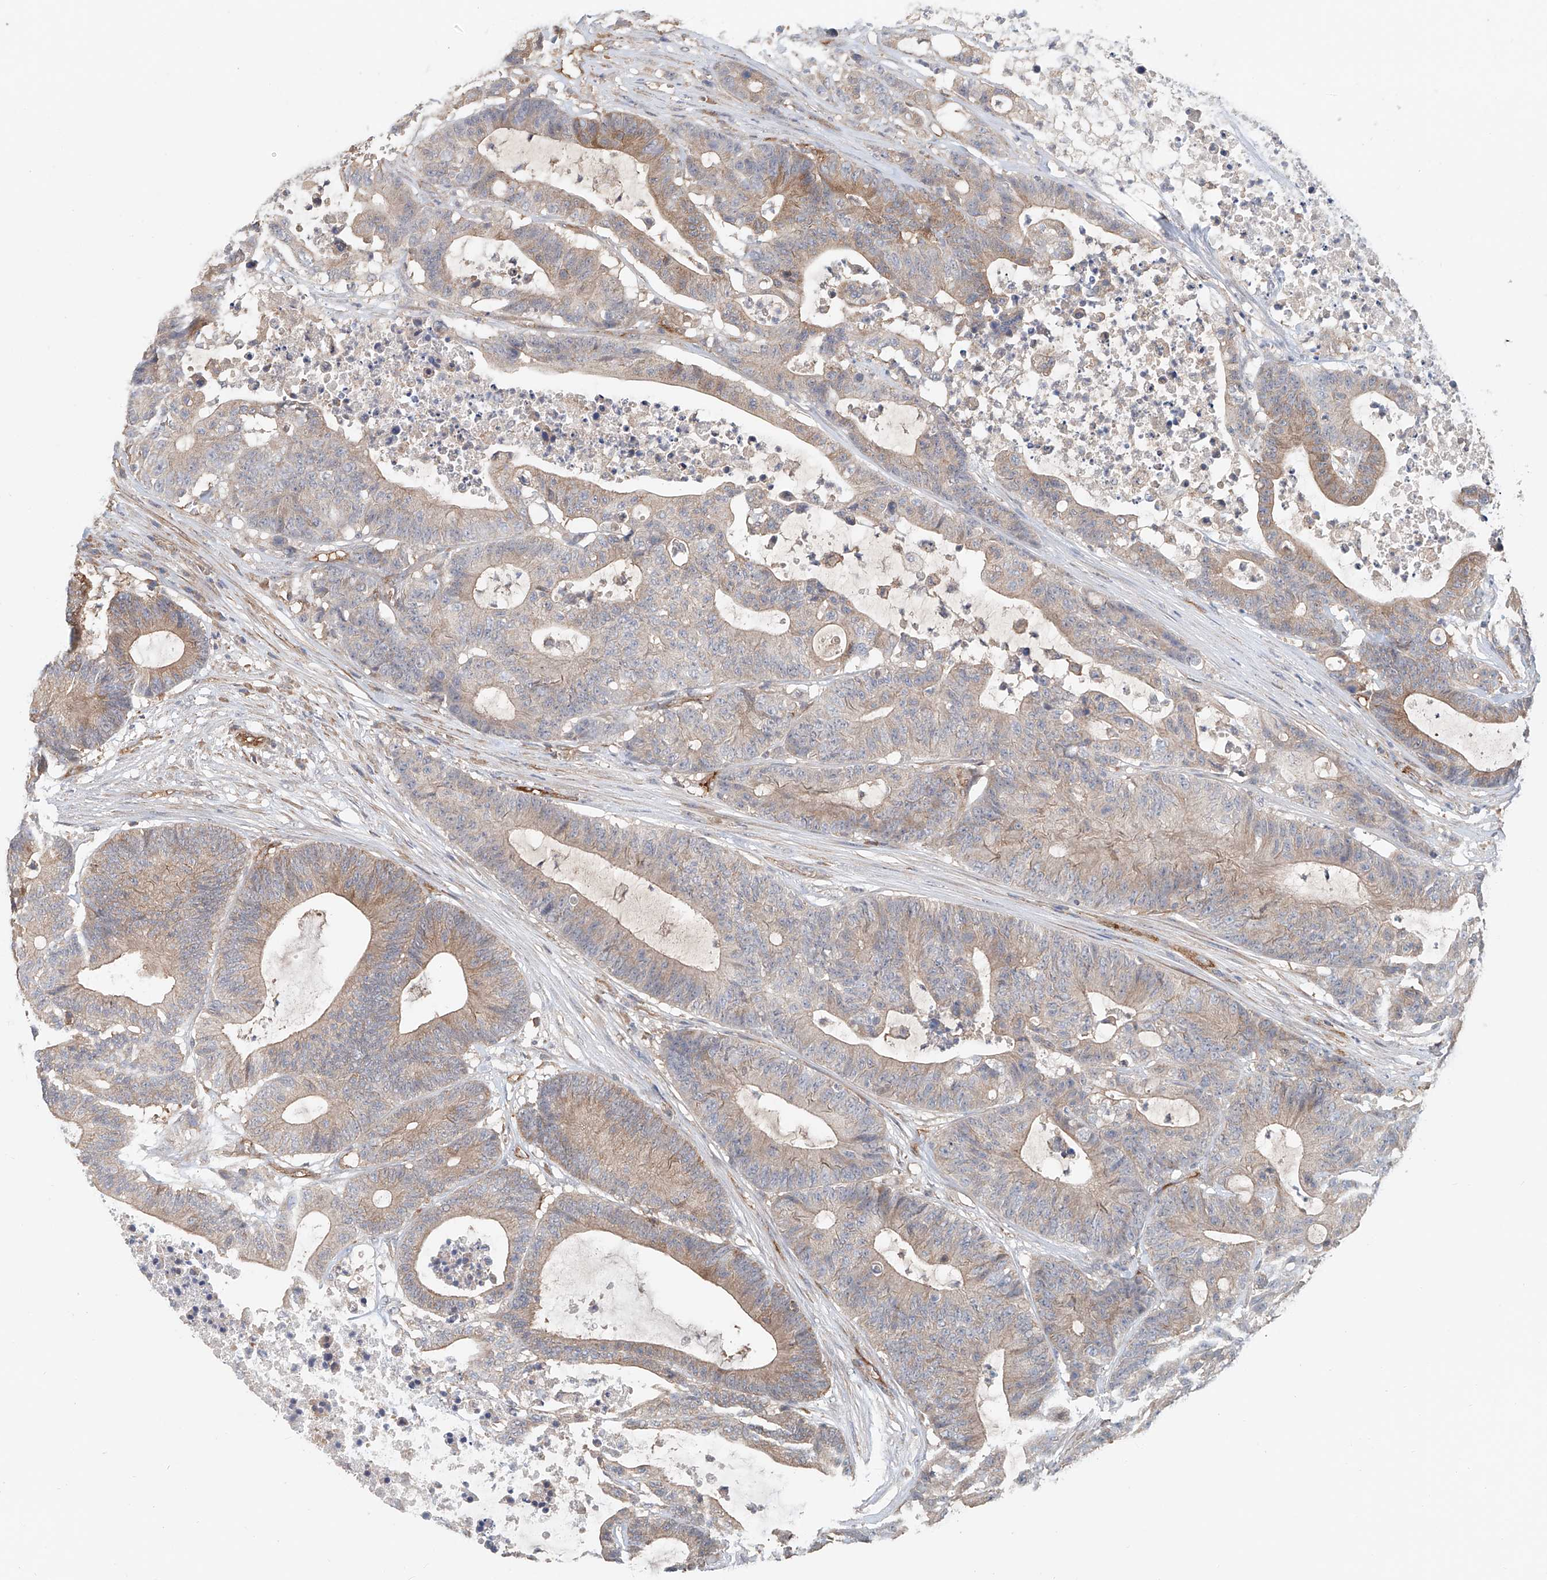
{"staining": {"intensity": "moderate", "quantity": "<25%", "location": "cytoplasmic/membranous"}, "tissue": "colorectal cancer", "cell_type": "Tumor cells", "image_type": "cancer", "snomed": [{"axis": "morphology", "description": "Adenocarcinoma, NOS"}, {"axis": "topography", "description": "Colon"}], "caption": "About <25% of tumor cells in human colorectal cancer demonstrate moderate cytoplasmic/membranous protein positivity as visualized by brown immunohistochemical staining.", "gene": "FRYL", "patient": {"sex": "female", "age": 84}}